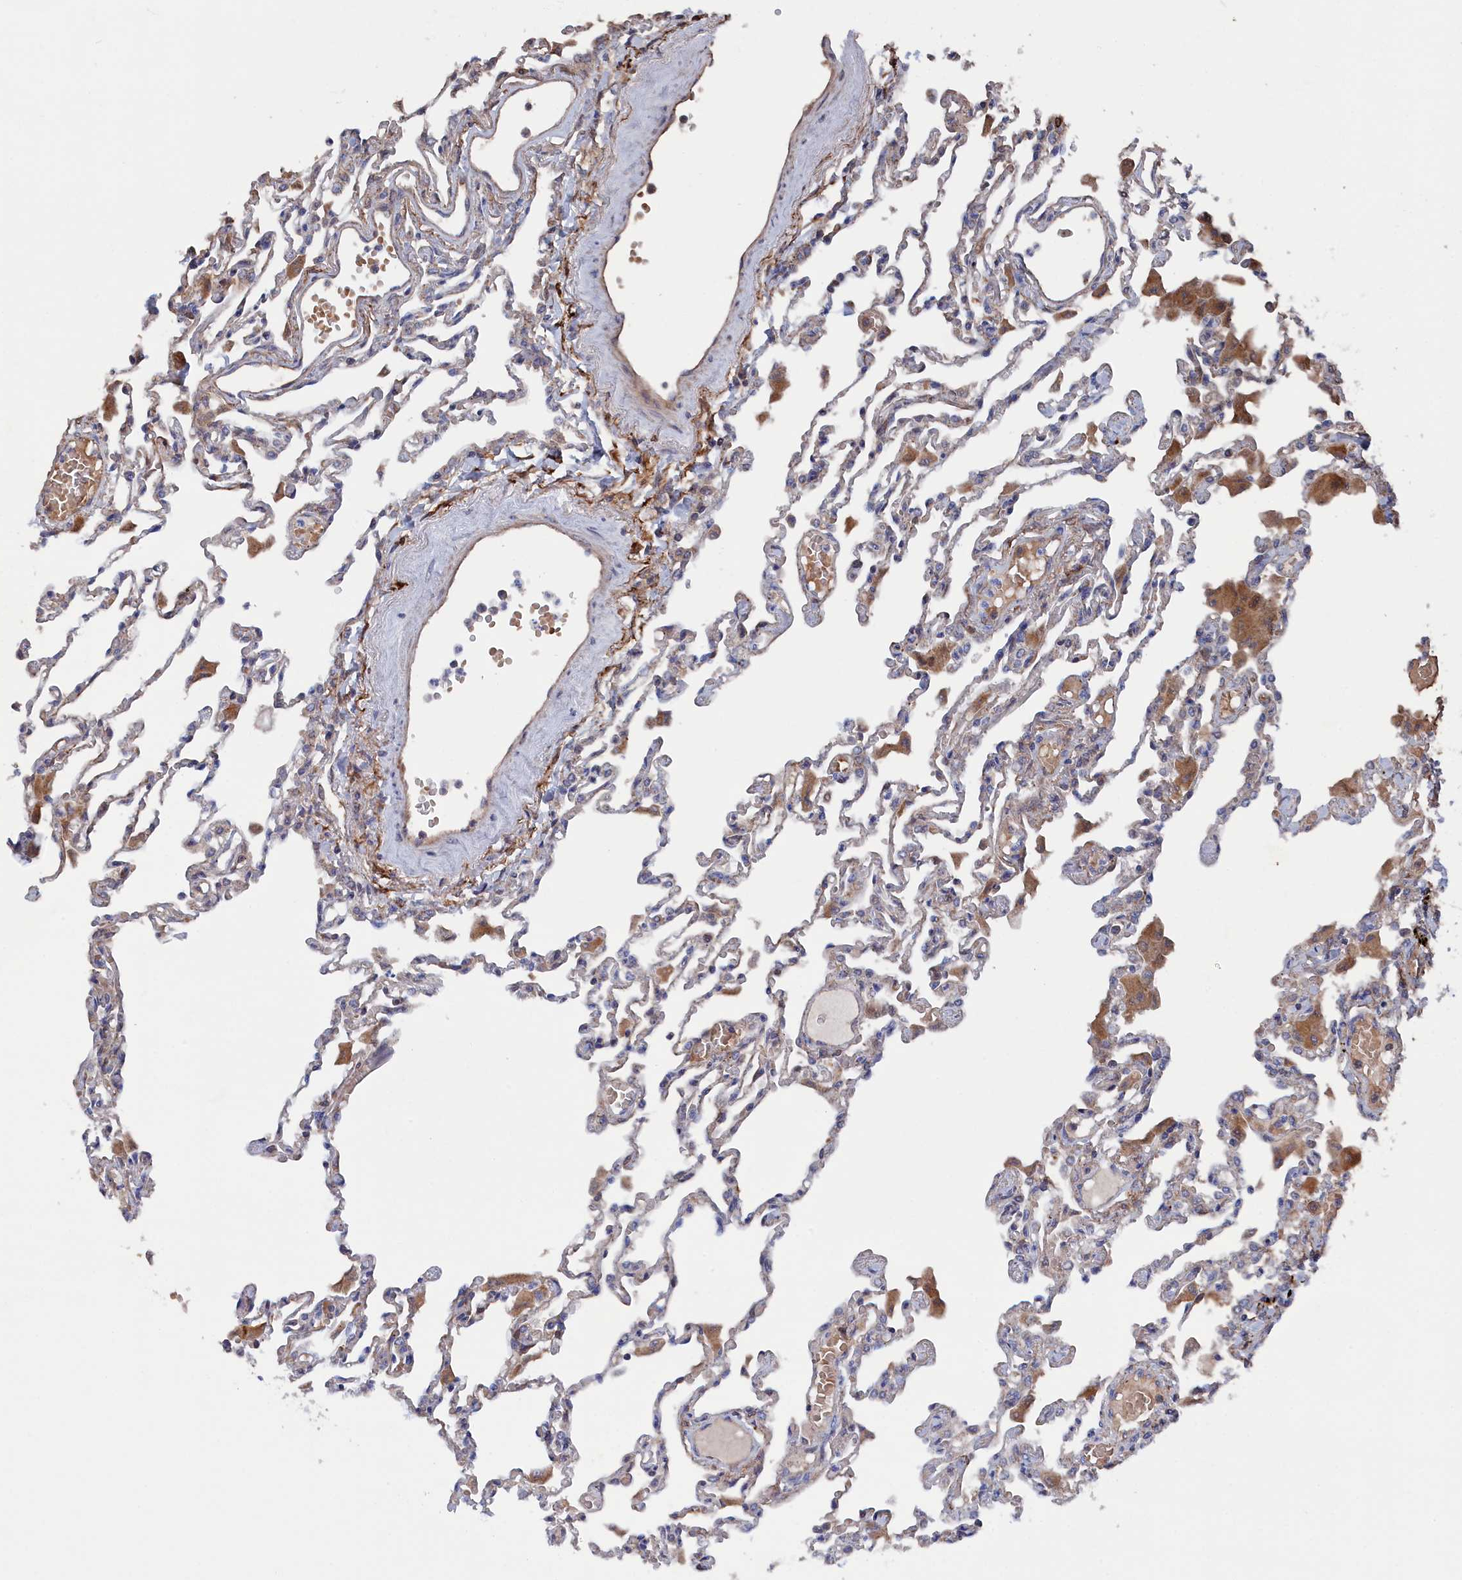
{"staining": {"intensity": "negative", "quantity": "none", "location": "none"}, "tissue": "lung", "cell_type": "Alveolar cells", "image_type": "normal", "snomed": [{"axis": "morphology", "description": "Normal tissue, NOS"}, {"axis": "topography", "description": "Bronchus"}, {"axis": "topography", "description": "Lung"}], "caption": "Immunohistochemistry of unremarkable lung shows no expression in alveolar cells. (Brightfield microscopy of DAB immunohistochemistry at high magnification).", "gene": "SMG9", "patient": {"sex": "female", "age": 49}}